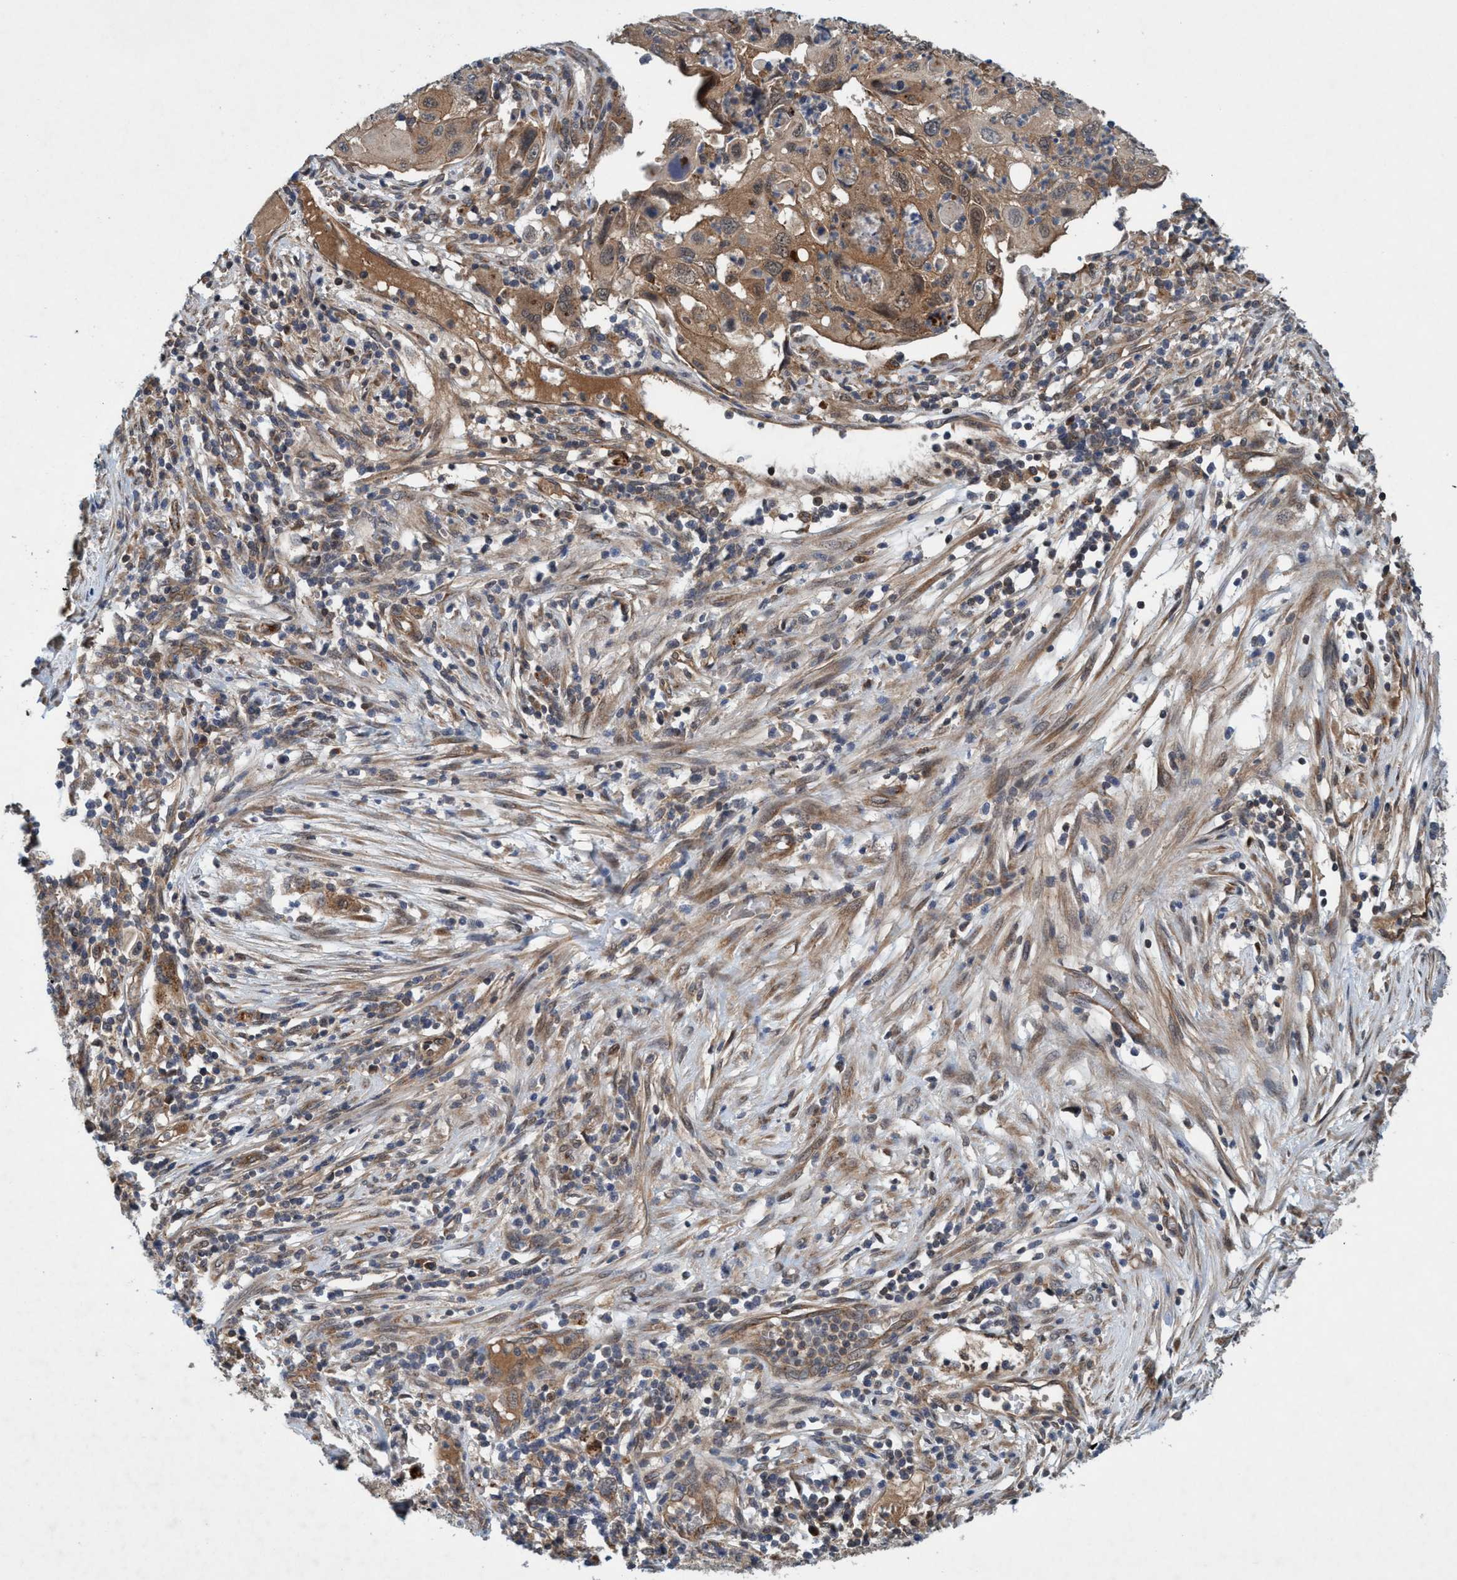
{"staining": {"intensity": "moderate", "quantity": ">75%", "location": "cytoplasmic/membranous"}, "tissue": "cervical cancer", "cell_type": "Tumor cells", "image_type": "cancer", "snomed": [{"axis": "morphology", "description": "Squamous cell carcinoma, NOS"}, {"axis": "topography", "description": "Cervix"}], "caption": "Protein expression analysis of cervical cancer shows moderate cytoplasmic/membranous expression in approximately >75% of tumor cells.", "gene": "TRIM65", "patient": {"sex": "female", "age": 70}}